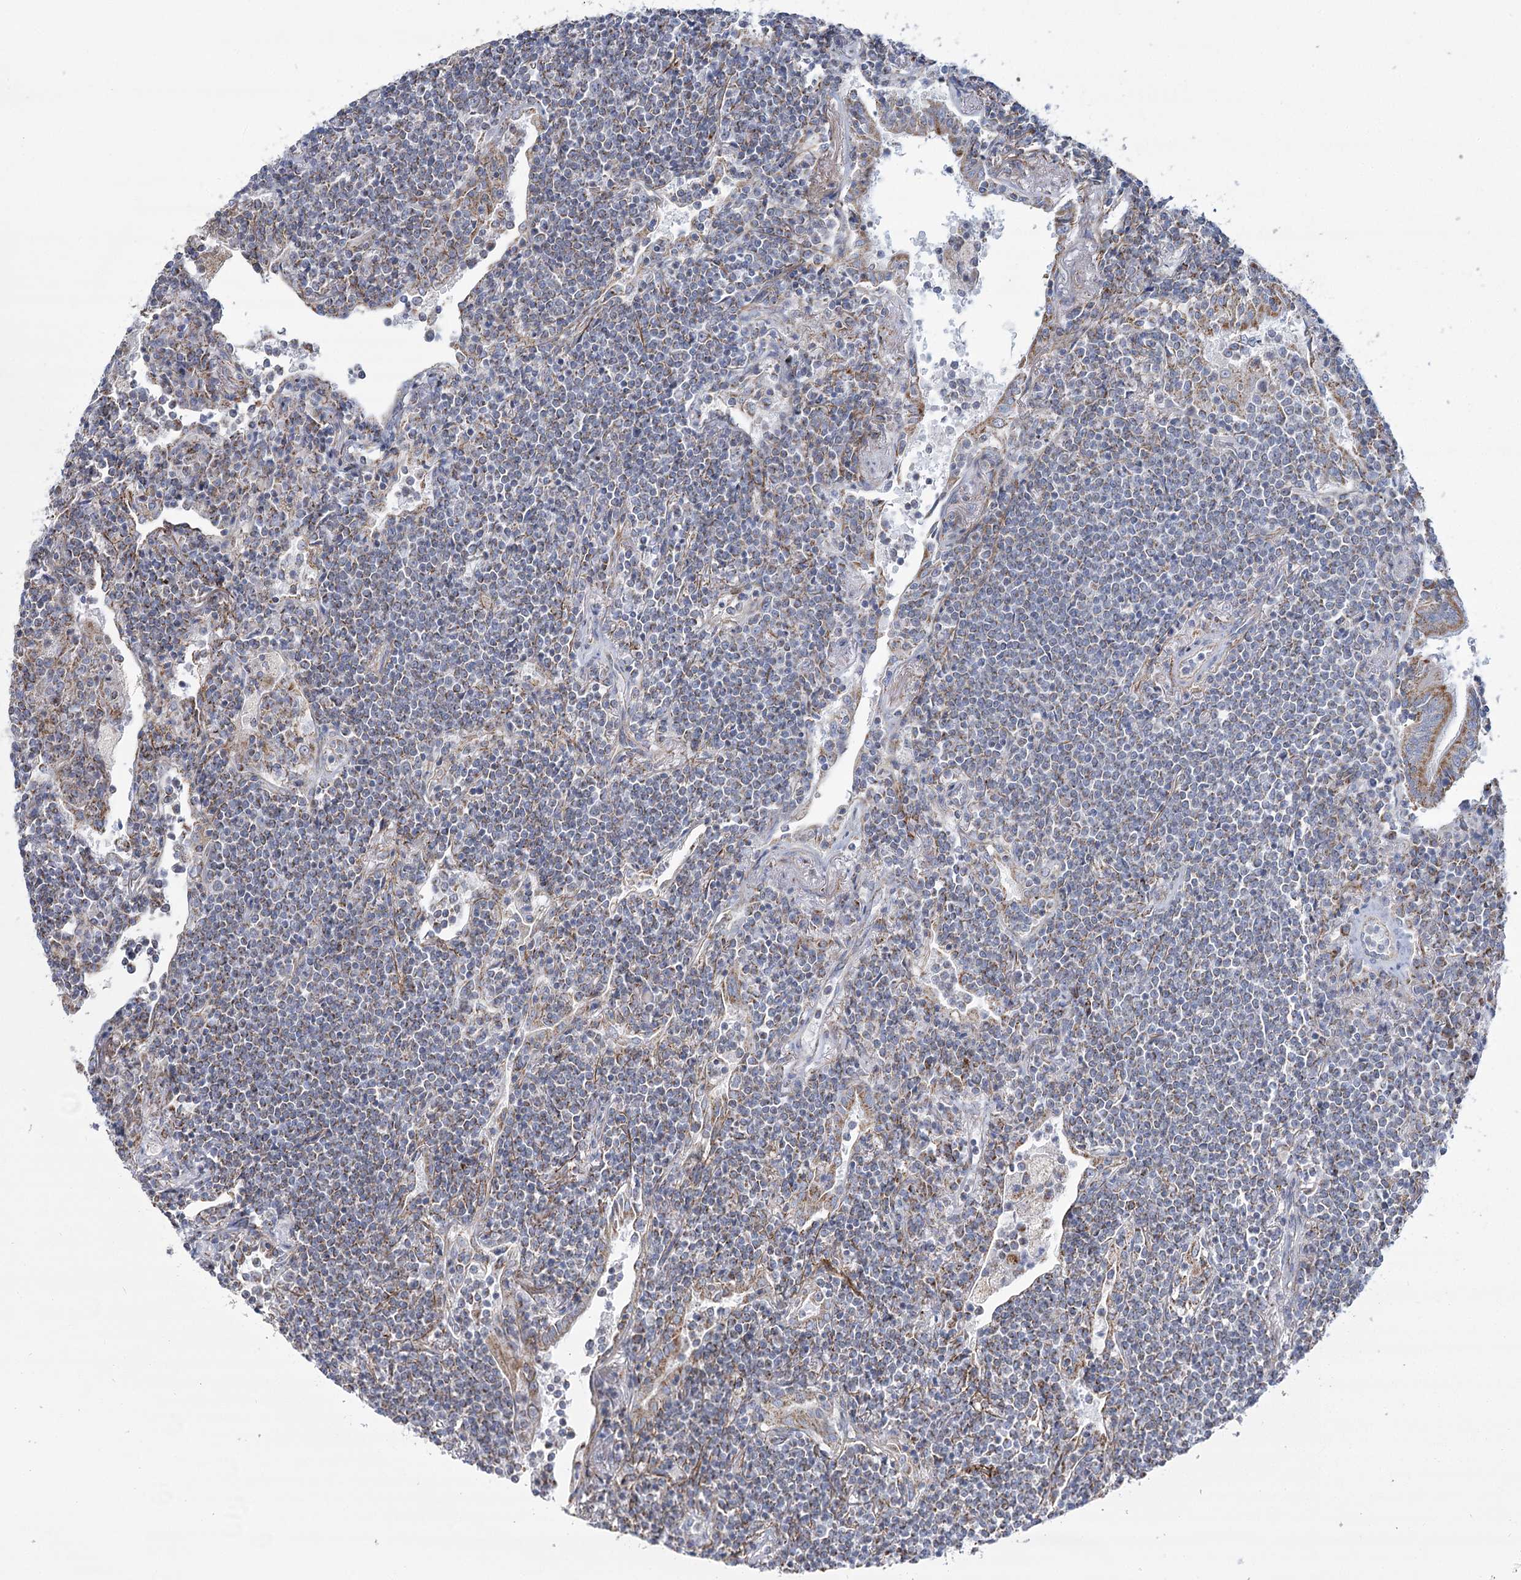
{"staining": {"intensity": "weak", "quantity": ">75%", "location": "cytoplasmic/membranous"}, "tissue": "lymphoma", "cell_type": "Tumor cells", "image_type": "cancer", "snomed": [{"axis": "morphology", "description": "Malignant lymphoma, non-Hodgkin's type, Low grade"}, {"axis": "topography", "description": "Lung"}], "caption": "Immunohistochemistry (IHC) (DAB) staining of low-grade malignant lymphoma, non-Hodgkin's type exhibits weak cytoplasmic/membranous protein staining in about >75% of tumor cells.", "gene": "SNX7", "patient": {"sex": "female", "age": 71}}